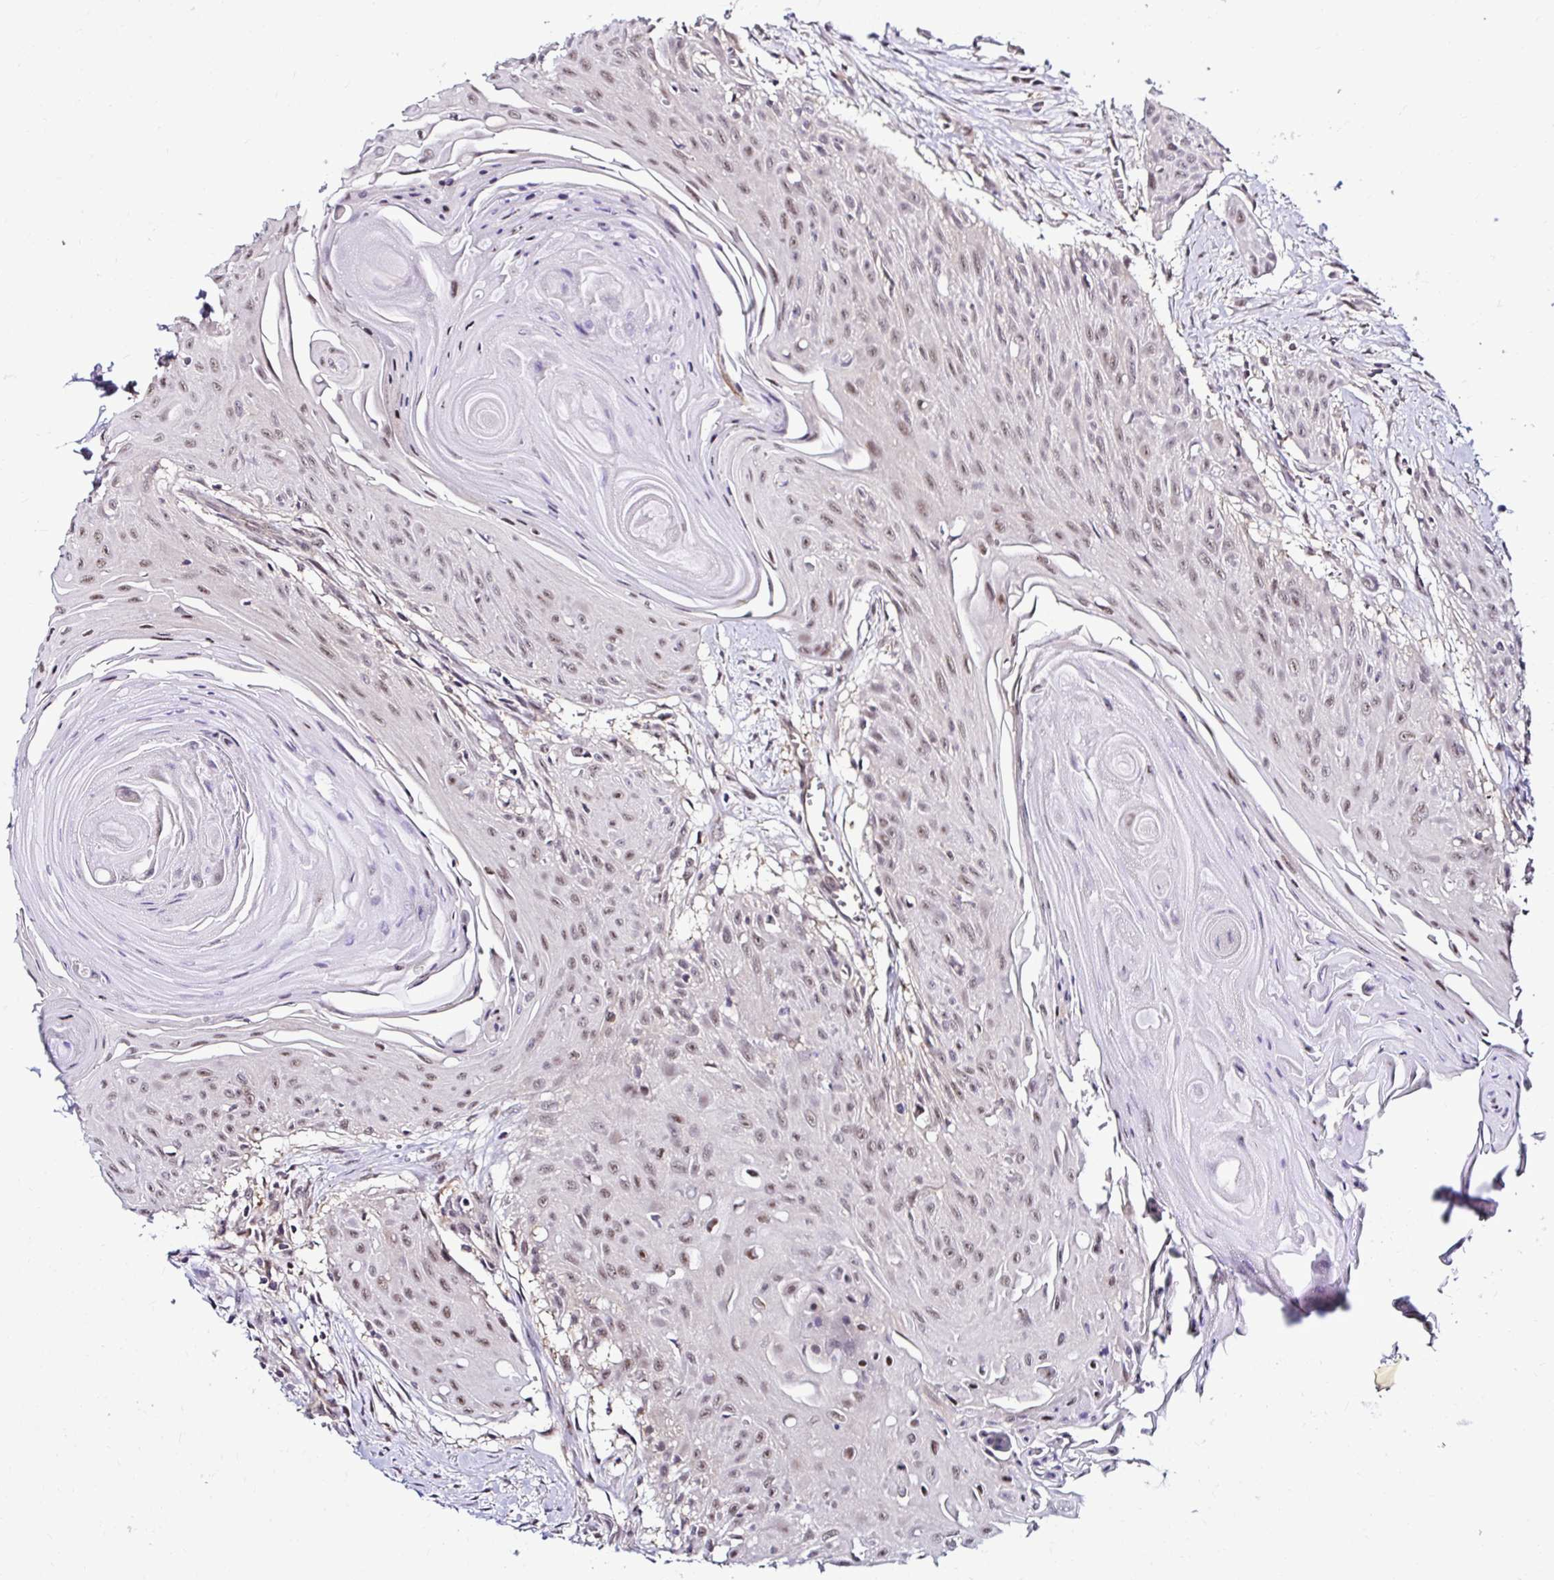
{"staining": {"intensity": "weak", "quantity": ">75%", "location": "nuclear"}, "tissue": "head and neck cancer", "cell_type": "Tumor cells", "image_type": "cancer", "snomed": [{"axis": "morphology", "description": "Squamous cell carcinoma, NOS"}, {"axis": "topography", "description": "Lymph node"}, {"axis": "topography", "description": "Salivary gland"}, {"axis": "topography", "description": "Head-Neck"}], "caption": "Human head and neck squamous cell carcinoma stained with a protein marker reveals weak staining in tumor cells.", "gene": "PSMD3", "patient": {"sex": "female", "age": 74}}